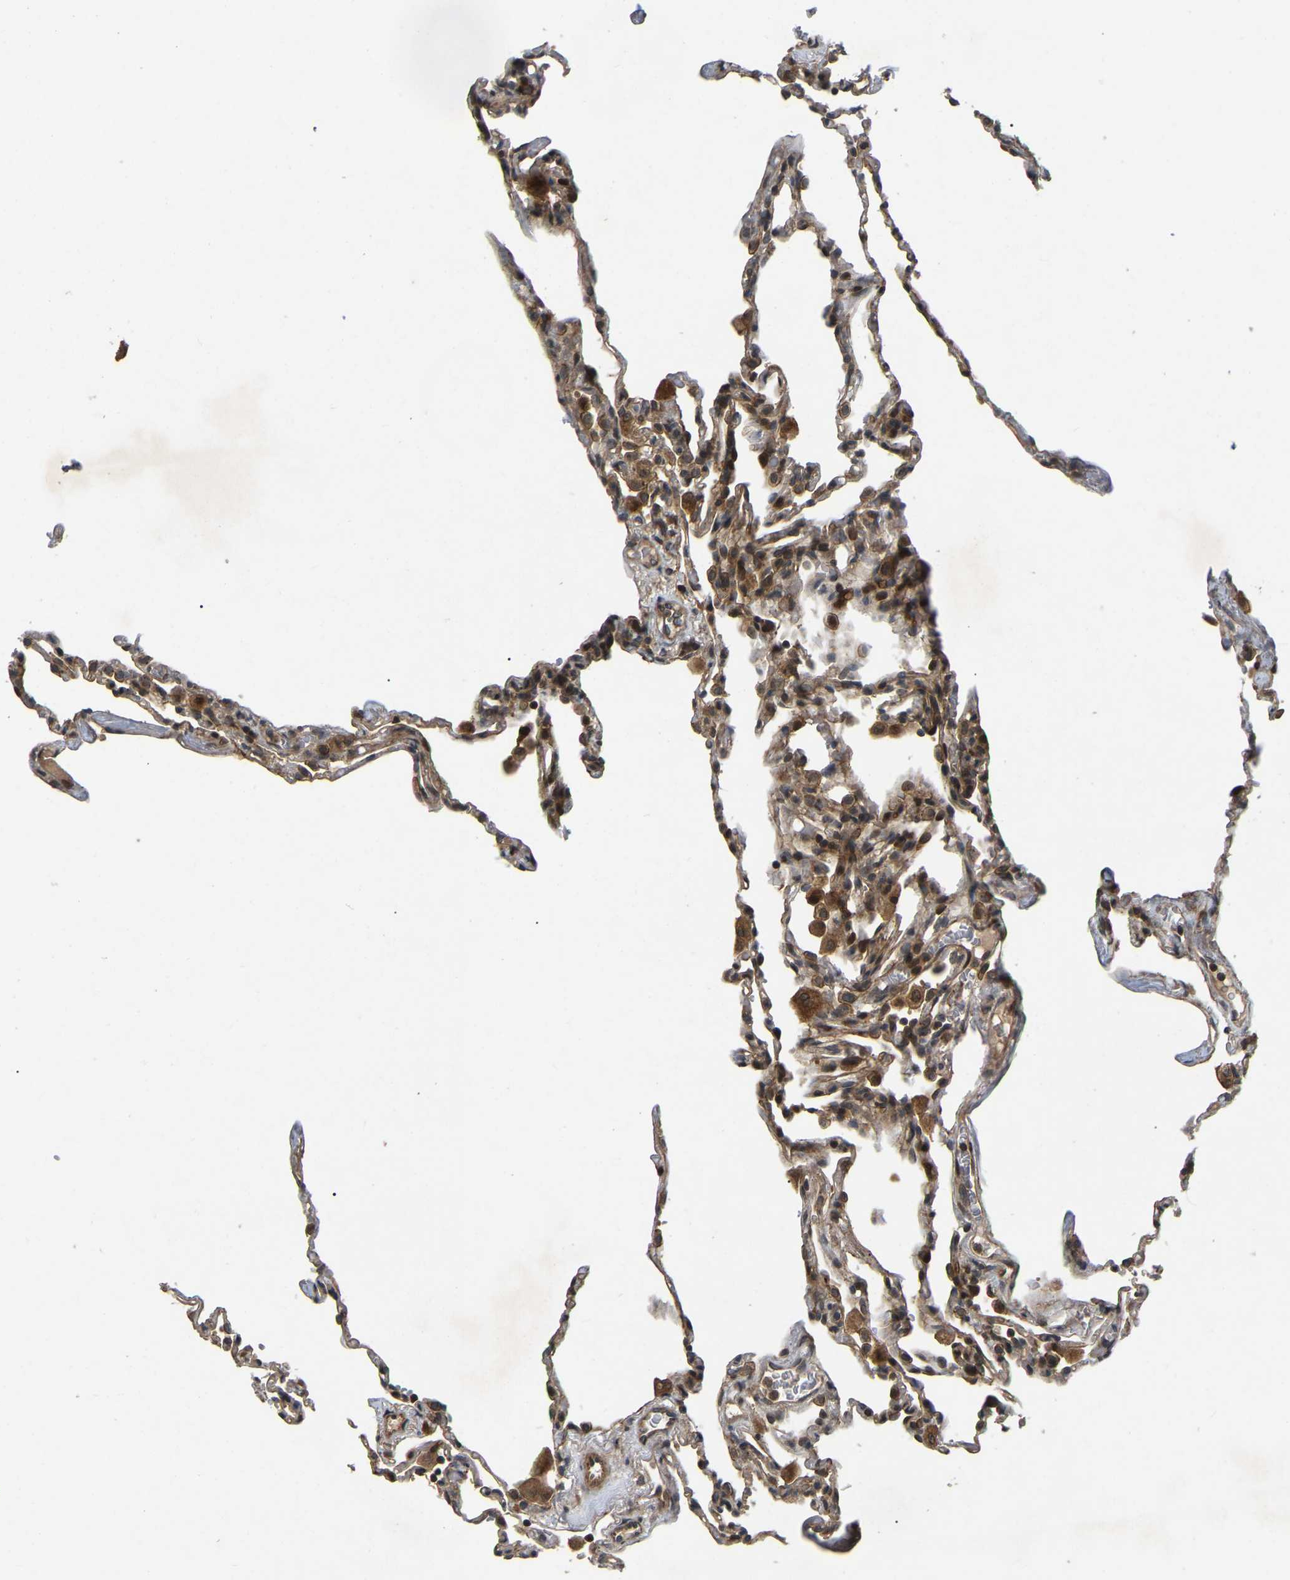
{"staining": {"intensity": "weak", "quantity": "25%-75%", "location": "cytoplasmic/membranous"}, "tissue": "lung", "cell_type": "Alveolar cells", "image_type": "normal", "snomed": [{"axis": "morphology", "description": "Normal tissue, NOS"}, {"axis": "topography", "description": "Lung"}], "caption": "Immunohistochemical staining of benign lung displays weak cytoplasmic/membranous protein positivity in about 25%-75% of alveolar cells.", "gene": "KIAA1549", "patient": {"sex": "male", "age": 59}}